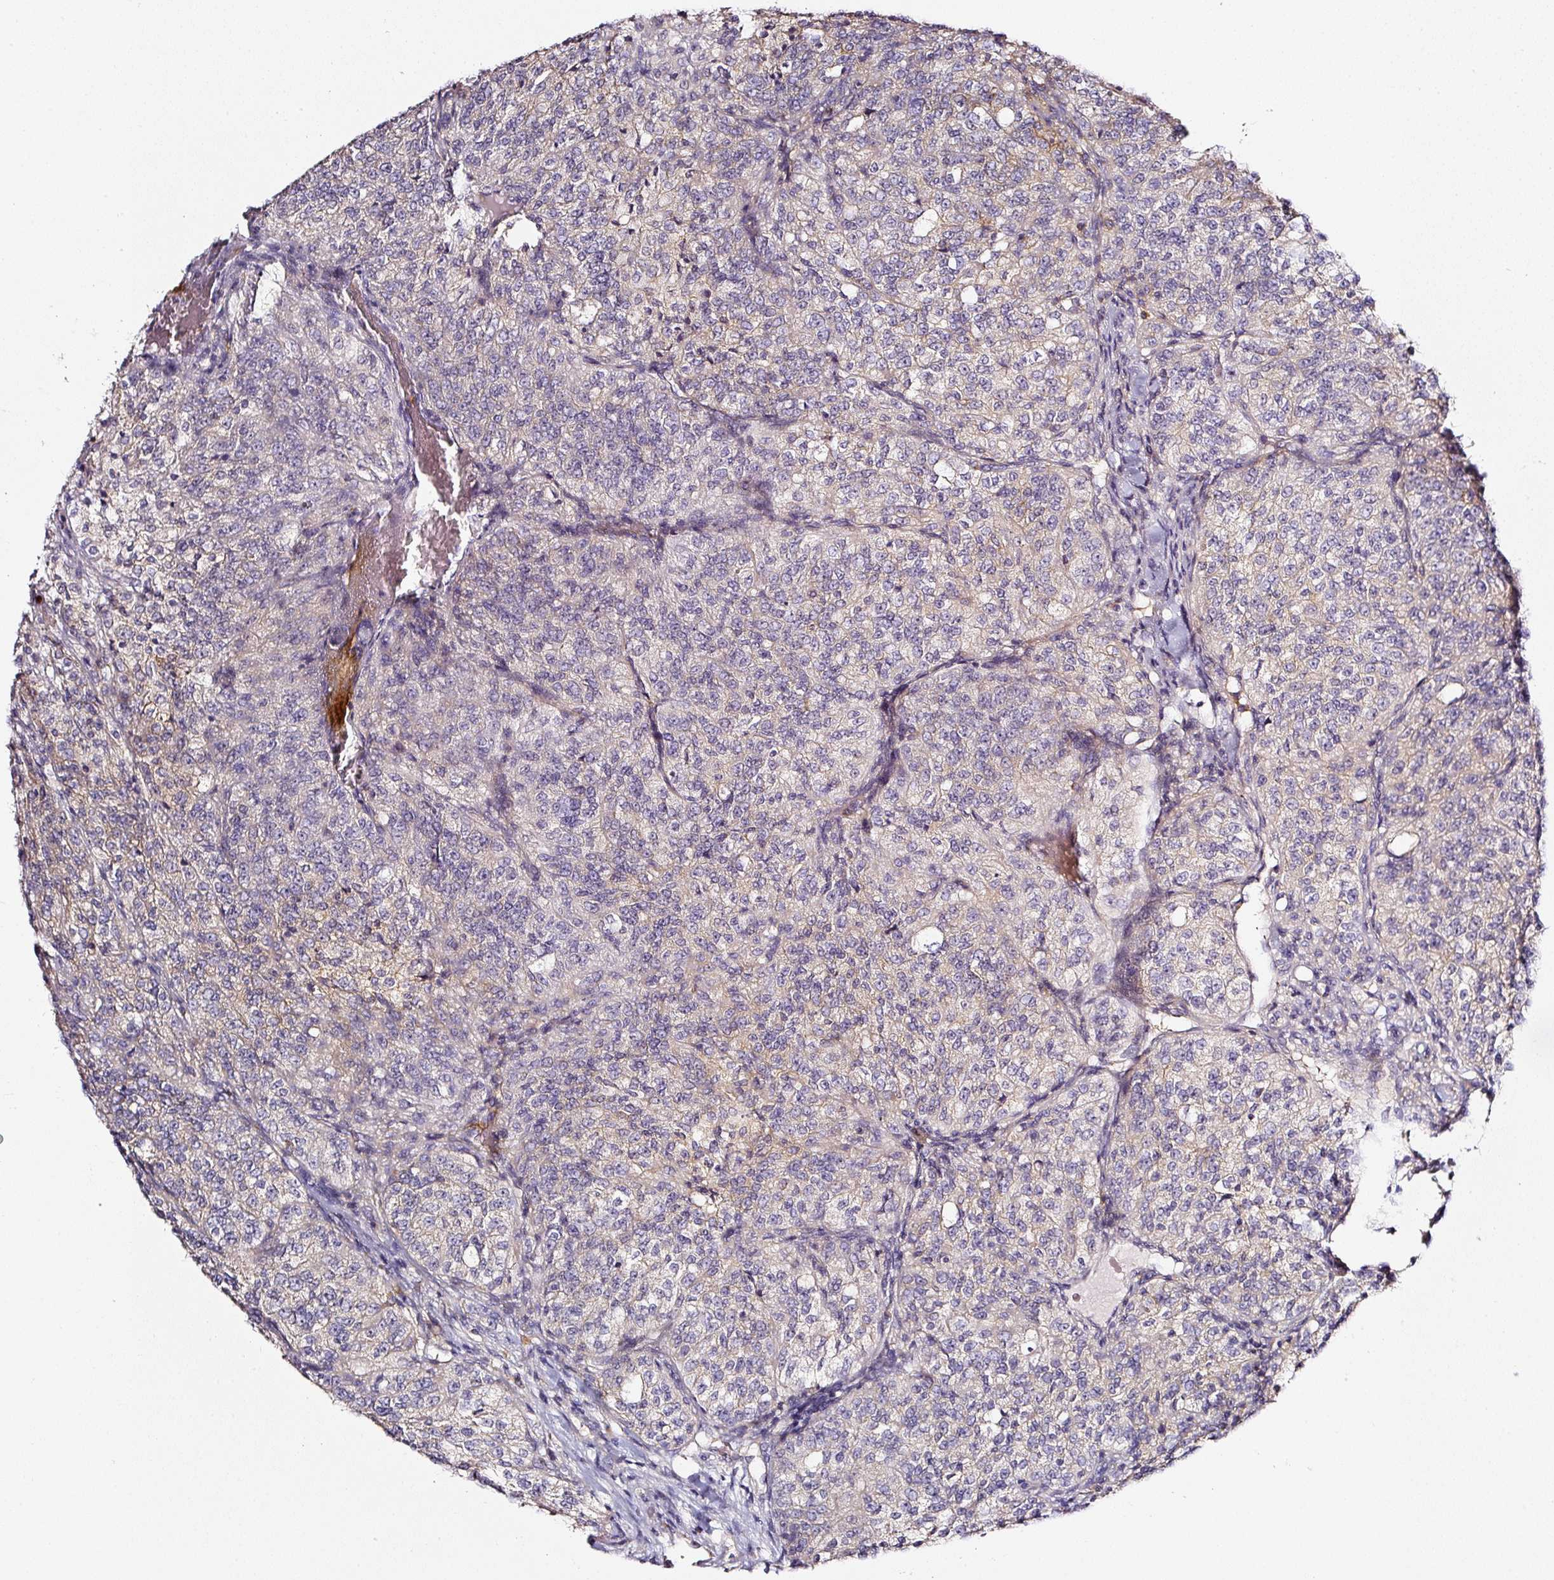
{"staining": {"intensity": "negative", "quantity": "none", "location": "none"}, "tissue": "renal cancer", "cell_type": "Tumor cells", "image_type": "cancer", "snomed": [{"axis": "morphology", "description": "Adenocarcinoma, NOS"}, {"axis": "topography", "description": "Kidney"}], "caption": "Protein analysis of renal cancer (adenocarcinoma) demonstrates no significant staining in tumor cells.", "gene": "CD47", "patient": {"sex": "female", "age": 63}}